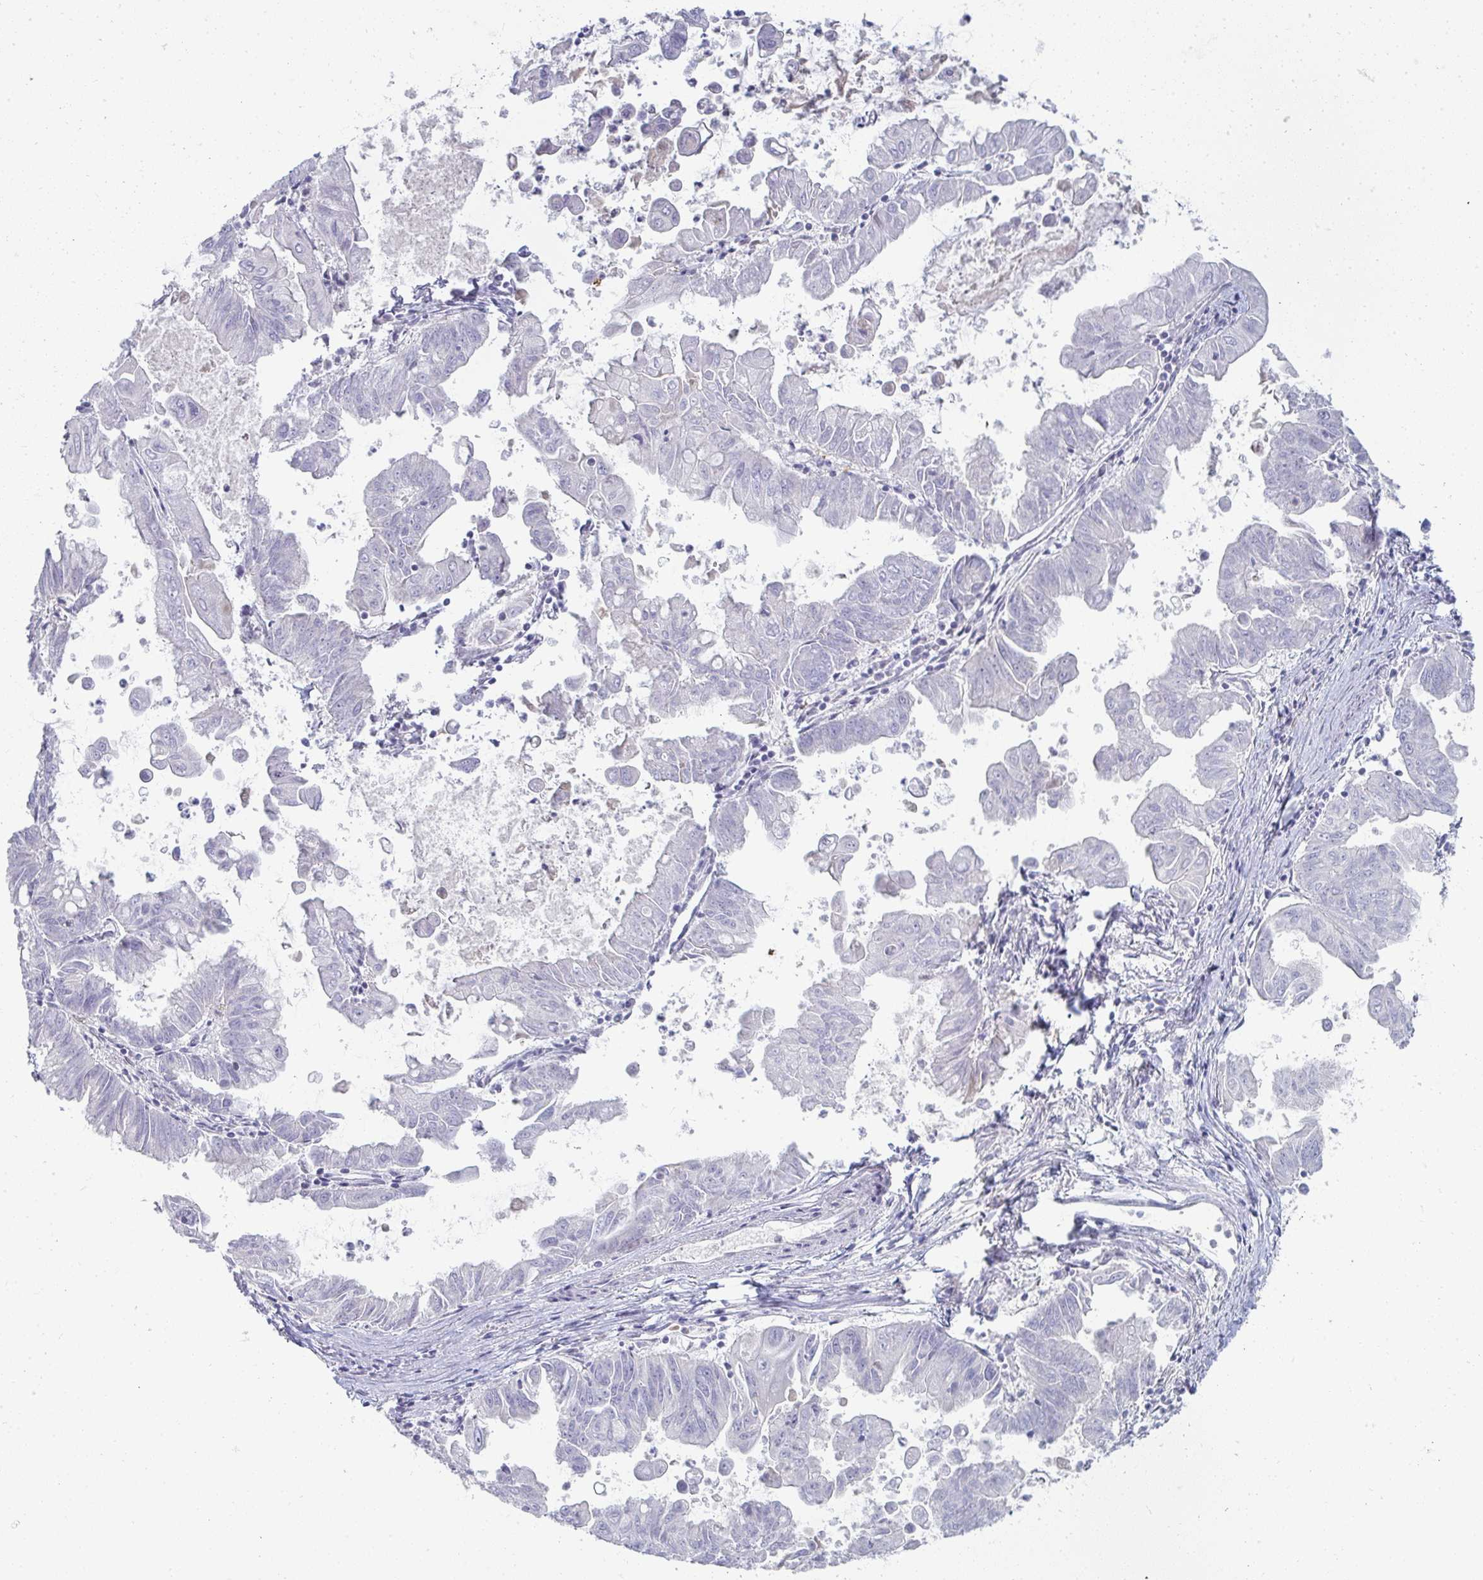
{"staining": {"intensity": "negative", "quantity": "none", "location": "none"}, "tissue": "stomach cancer", "cell_type": "Tumor cells", "image_type": "cancer", "snomed": [{"axis": "morphology", "description": "Adenocarcinoma, NOS"}, {"axis": "topography", "description": "Stomach, upper"}], "caption": "This is a photomicrograph of immunohistochemistry (IHC) staining of stomach cancer, which shows no staining in tumor cells.", "gene": "SHB", "patient": {"sex": "male", "age": 80}}